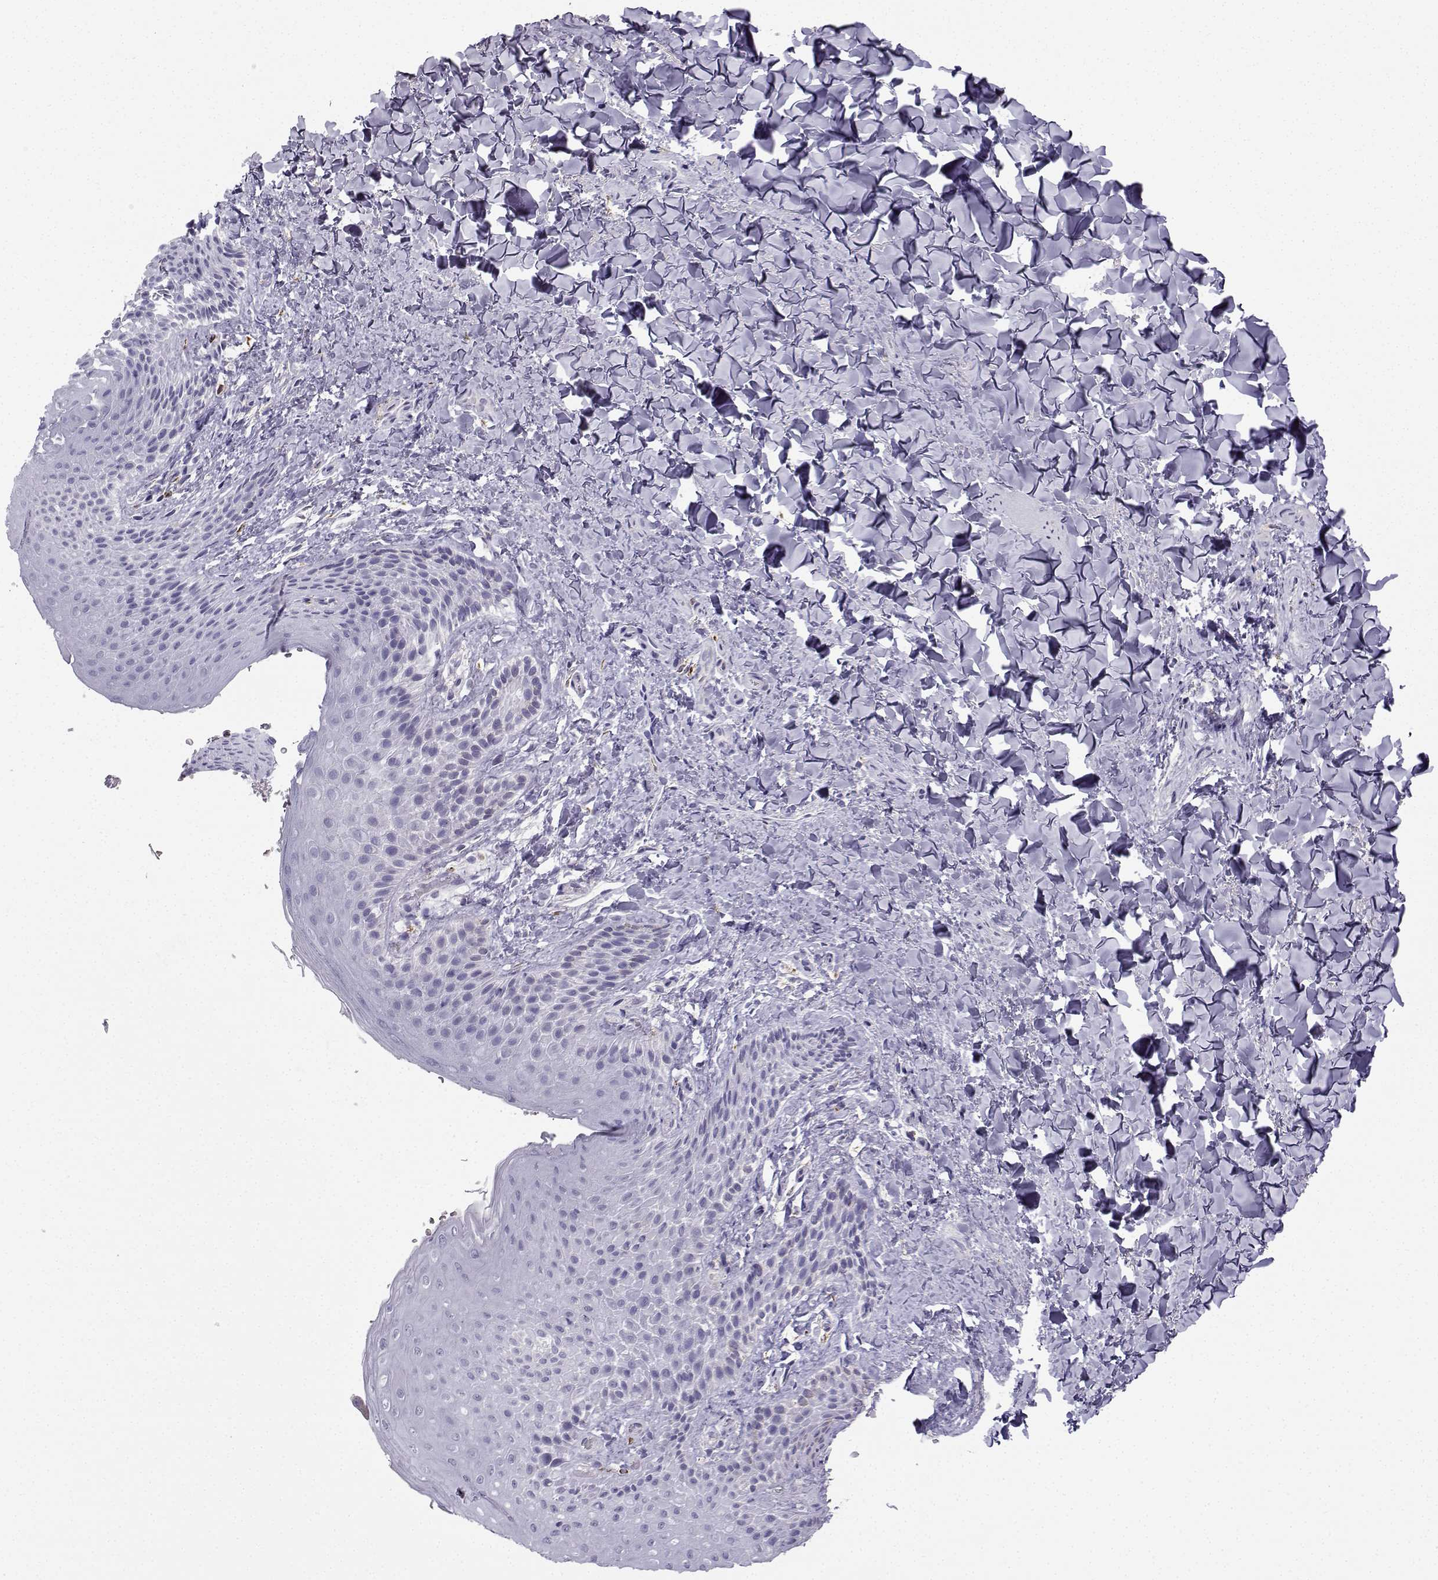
{"staining": {"intensity": "negative", "quantity": "none", "location": "none"}, "tissue": "skin", "cell_type": "Epidermal cells", "image_type": "normal", "snomed": [{"axis": "morphology", "description": "Normal tissue, NOS"}, {"axis": "topography", "description": "Anal"}], "caption": "An immunohistochemistry (IHC) micrograph of normal skin is shown. There is no staining in epidermal cells of skin. (Immunohistochemistry, brightfield microscopy, high magnification).", "gene": "DCLK3", "patient": {"sex": "male", "age": 36}}